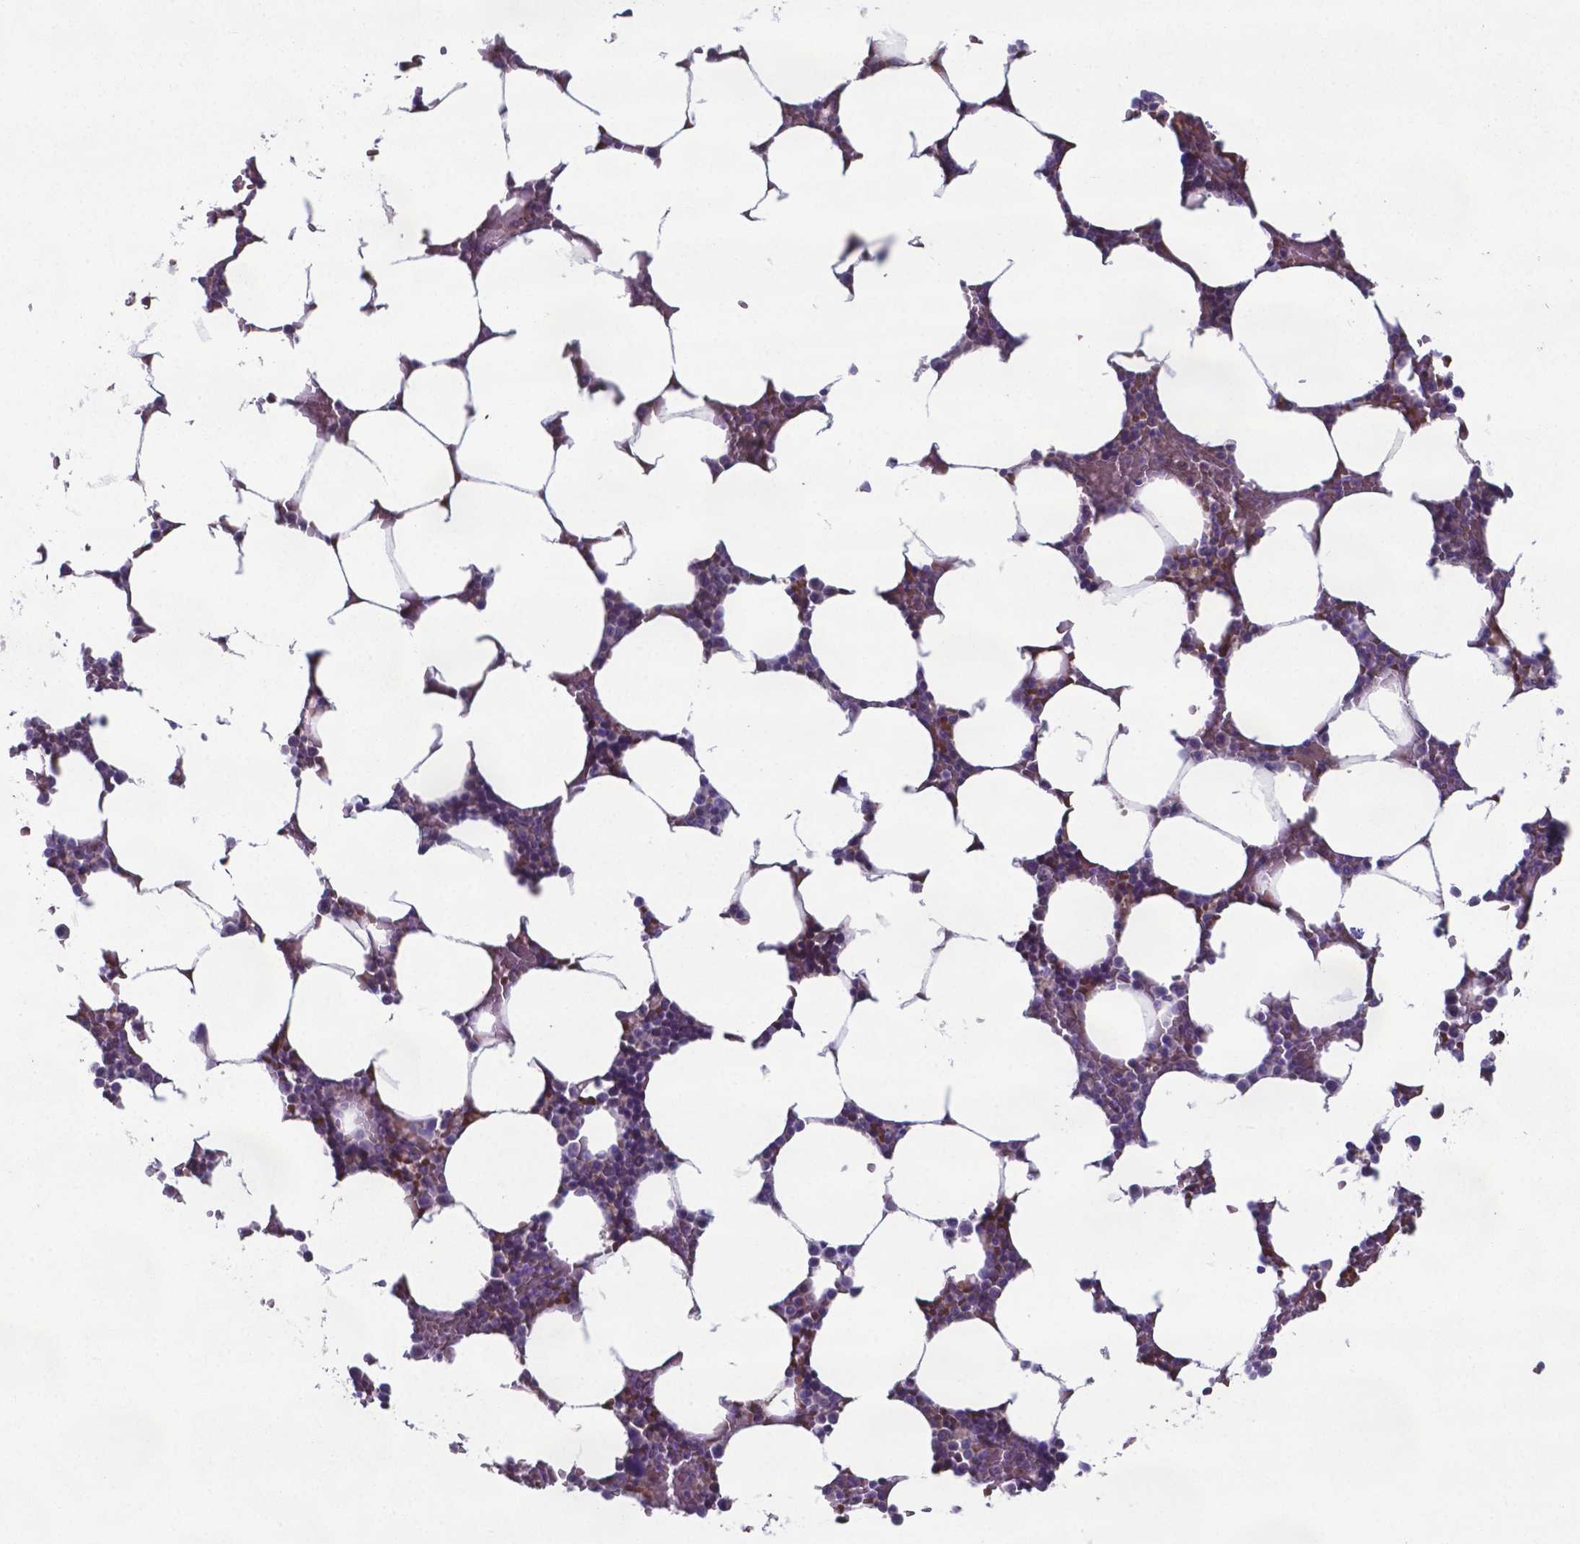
{"staining": {"intensity": "moderate", "quantity": "<25%", "location": "cytoplasmic/membranous"}, "tissue": "bone marrow", "cell_type": "Hematopoietic cells", "image_type": "normal", "snomed": [{"axis": "morphology", "description": "Normal tissue, NOS"}, {"axis": "topography", "description": "Bone marrow"}], "caption": "A micrograph of human bone marrow stained for a protein displays moderate cytoplasmic/membranous brown staining in hematopoietic cells. The protein of interest is shown in brown color, while the nuclei are stained blue.", "gene": "TYRO3", "patient": {"sex": "female", "age": 52}}